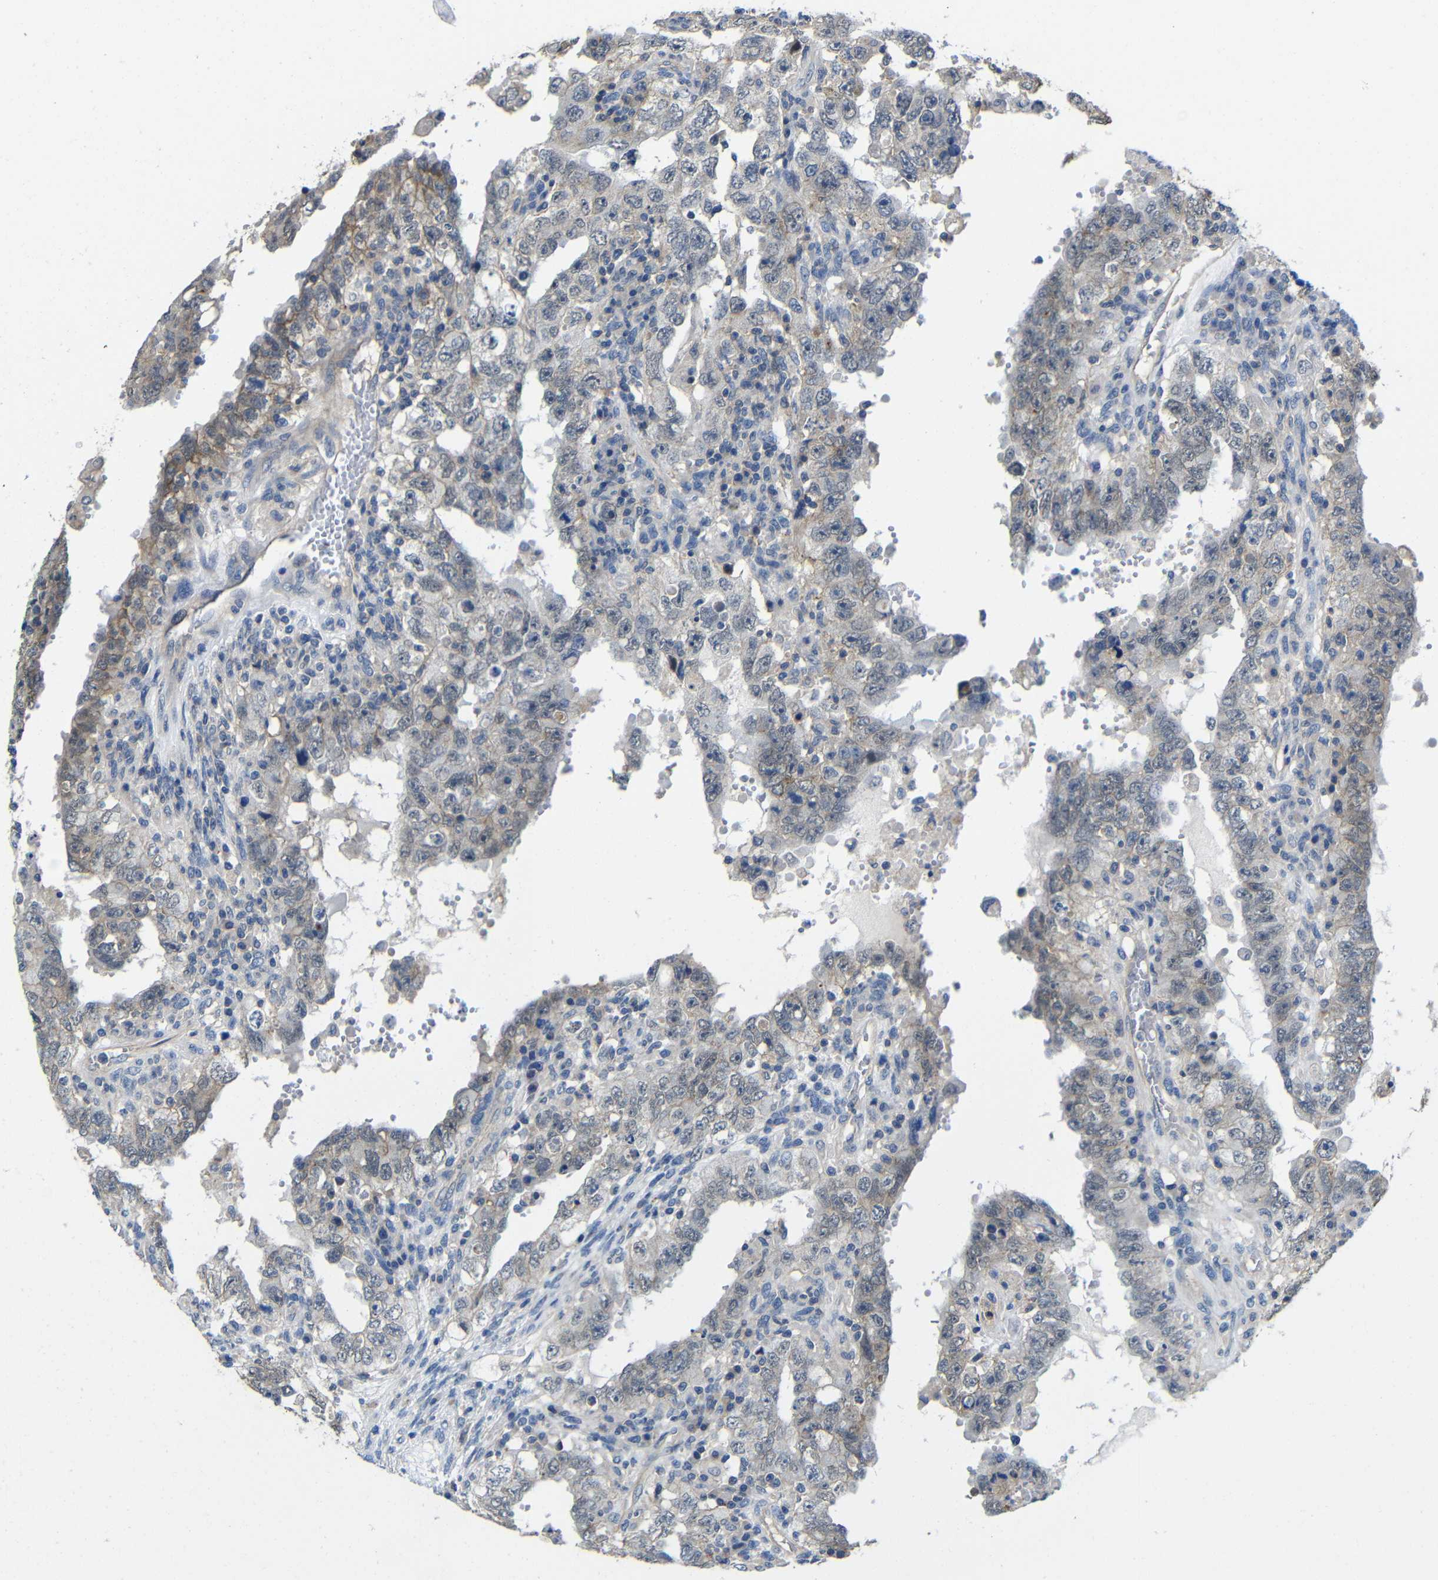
{"staining": {"intensity": "weak", "quantity": "<25%", "location": "cytoplasmic/membranous"}, "tissue": "testis cancer", "cell_type": "Tumor cells", "image_type": "cancer", "snomed": [{"axis": "morphology", "description": "Carcinoma, Embryonal, NOS"}, {"axis": "topography", "description": "Testis"}], "caption": "The image exhibits no staining of tumor cells in testis embryonal carcinoma.", "gene": "ZNF90", "patient": {"sex": "male", "age": 26}}